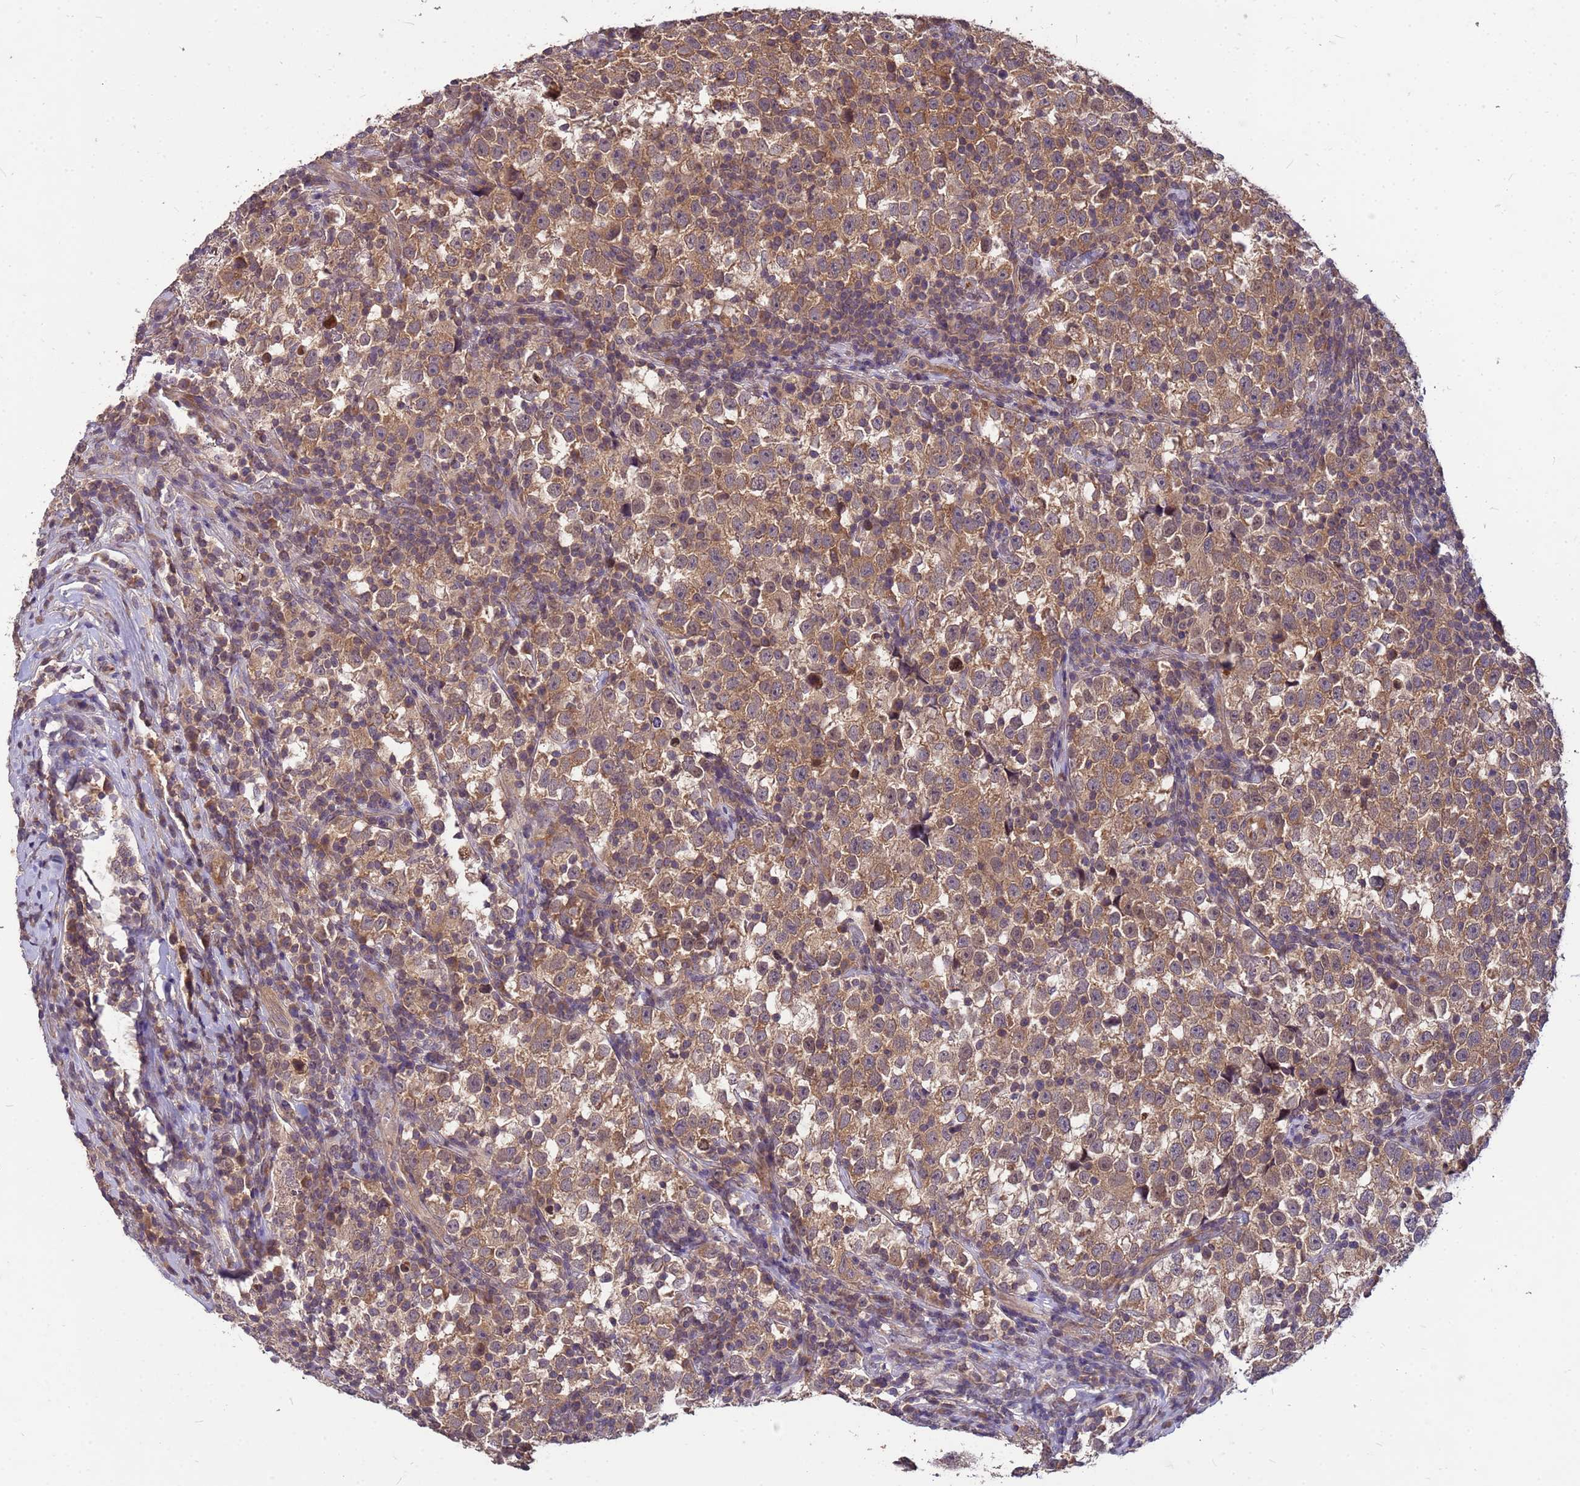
{"staining": {"intensity": "moderate", "quantity": ">75%", "location": "cytoplasmic/membranous"}, "tissue": "testis cancer", "cell_type": "Tumor cells", "image_type": "cancer", "snomed": [{"axis": "morphology", "description": "Normal tissue, NOS"}, {"axis": "morphology", "description": "Seminoma, NOS"}, {"axis": "topography", "description": "Testis"}], "caption": "Tumor cells demonstrate medium levels of moderate cytoplasmic/membranous positivity in about >75% of cells in human seminoma (testis). (Brightfield microscopy of DAB IHC at high magnification).", "gene": "PPP2CB", "patient": {"sex": "male", "age": 43}}